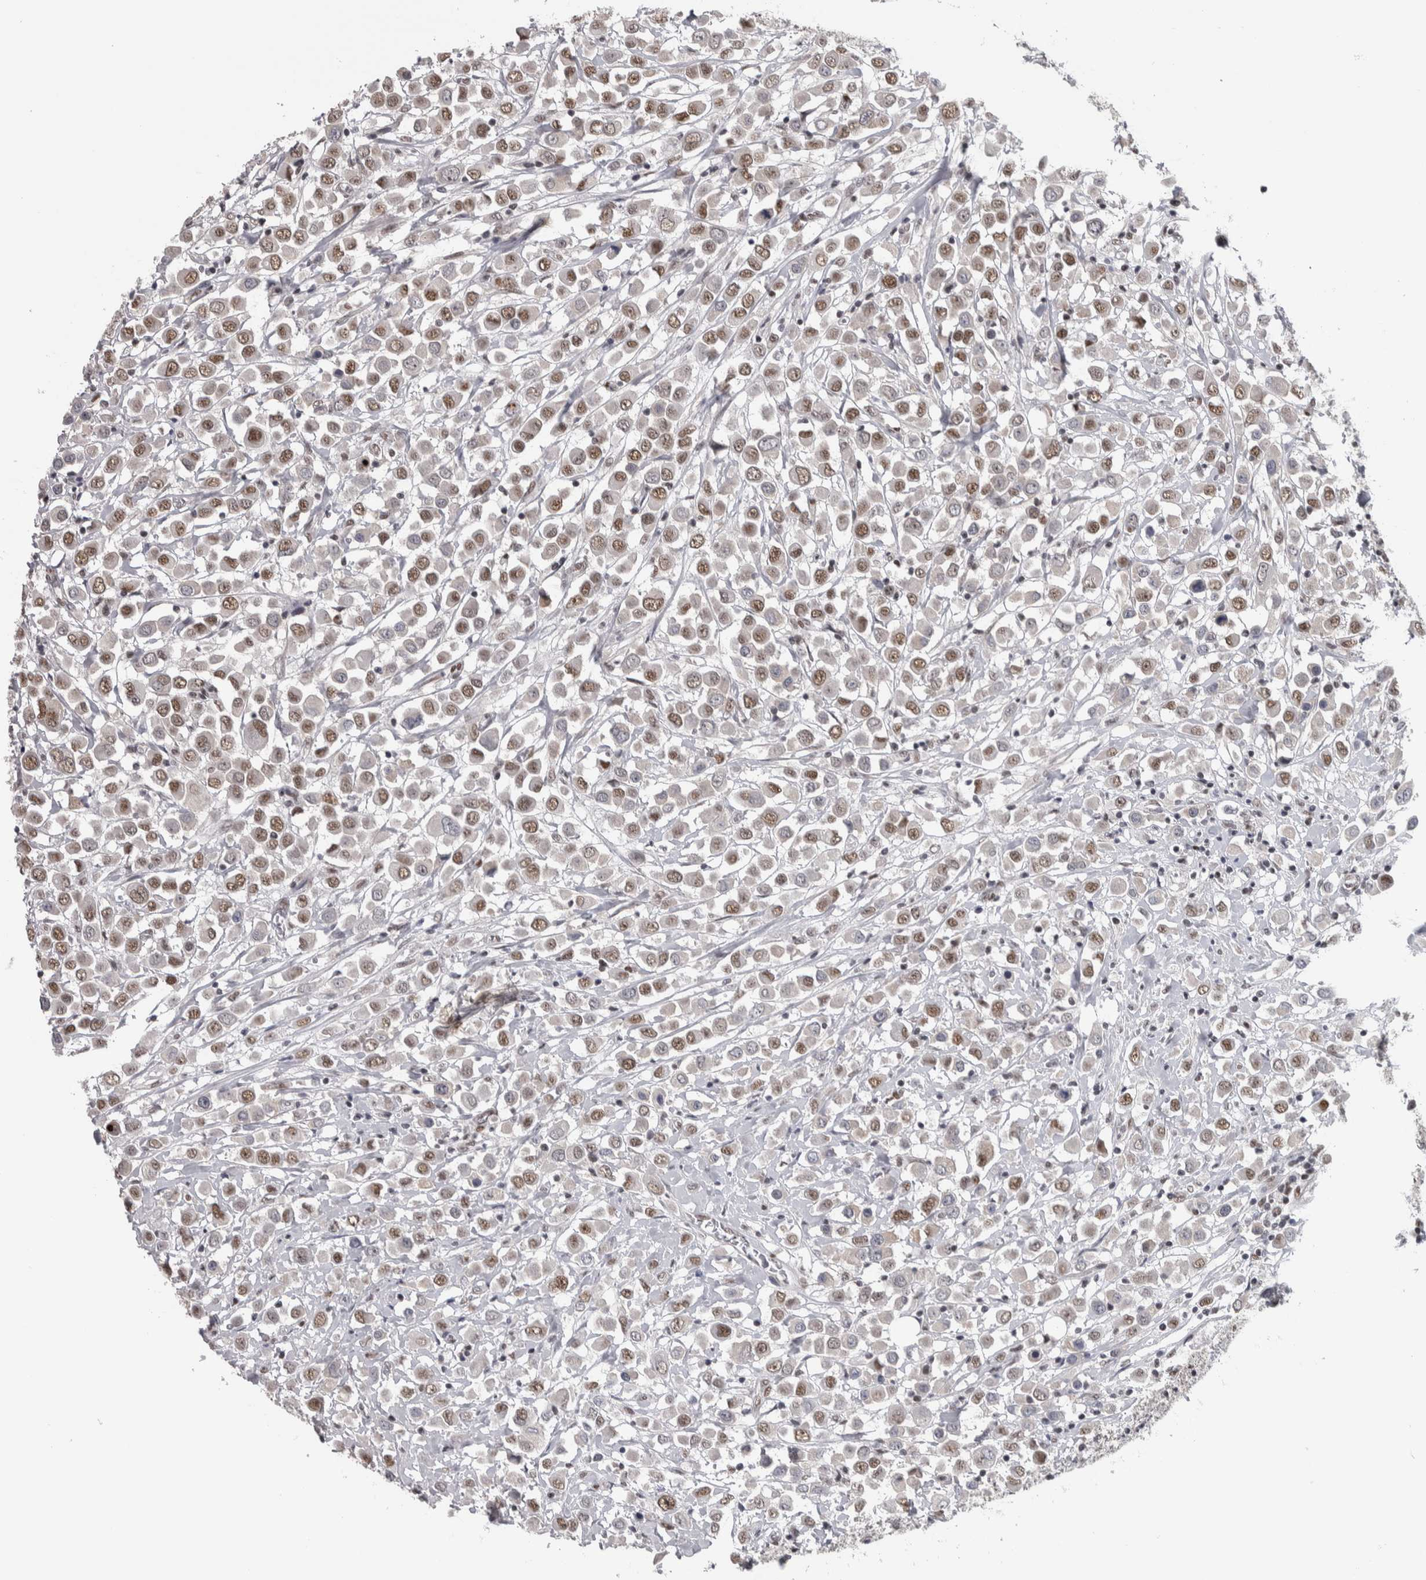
{"staining": {"intensity": "moderate", "quantity": ">75%", "location": "nuclear"}, "tissue": "breast cancer", "cell_type": "Tumor cells", "image_type": "cancer", "snomed": [{"axis": "morphology", "description": "Duct carcinoma"}, {"axis": "topography", "description": "Breast"}], "caption": "This photomicrograph reveals IHC staining of breast invasive ductal carcinoma, with medium moderate nuclear staining in approximately >75% of tumor cells.", "gene": "HEXIM2", "patient": {"sex": "female", "age": 61}}